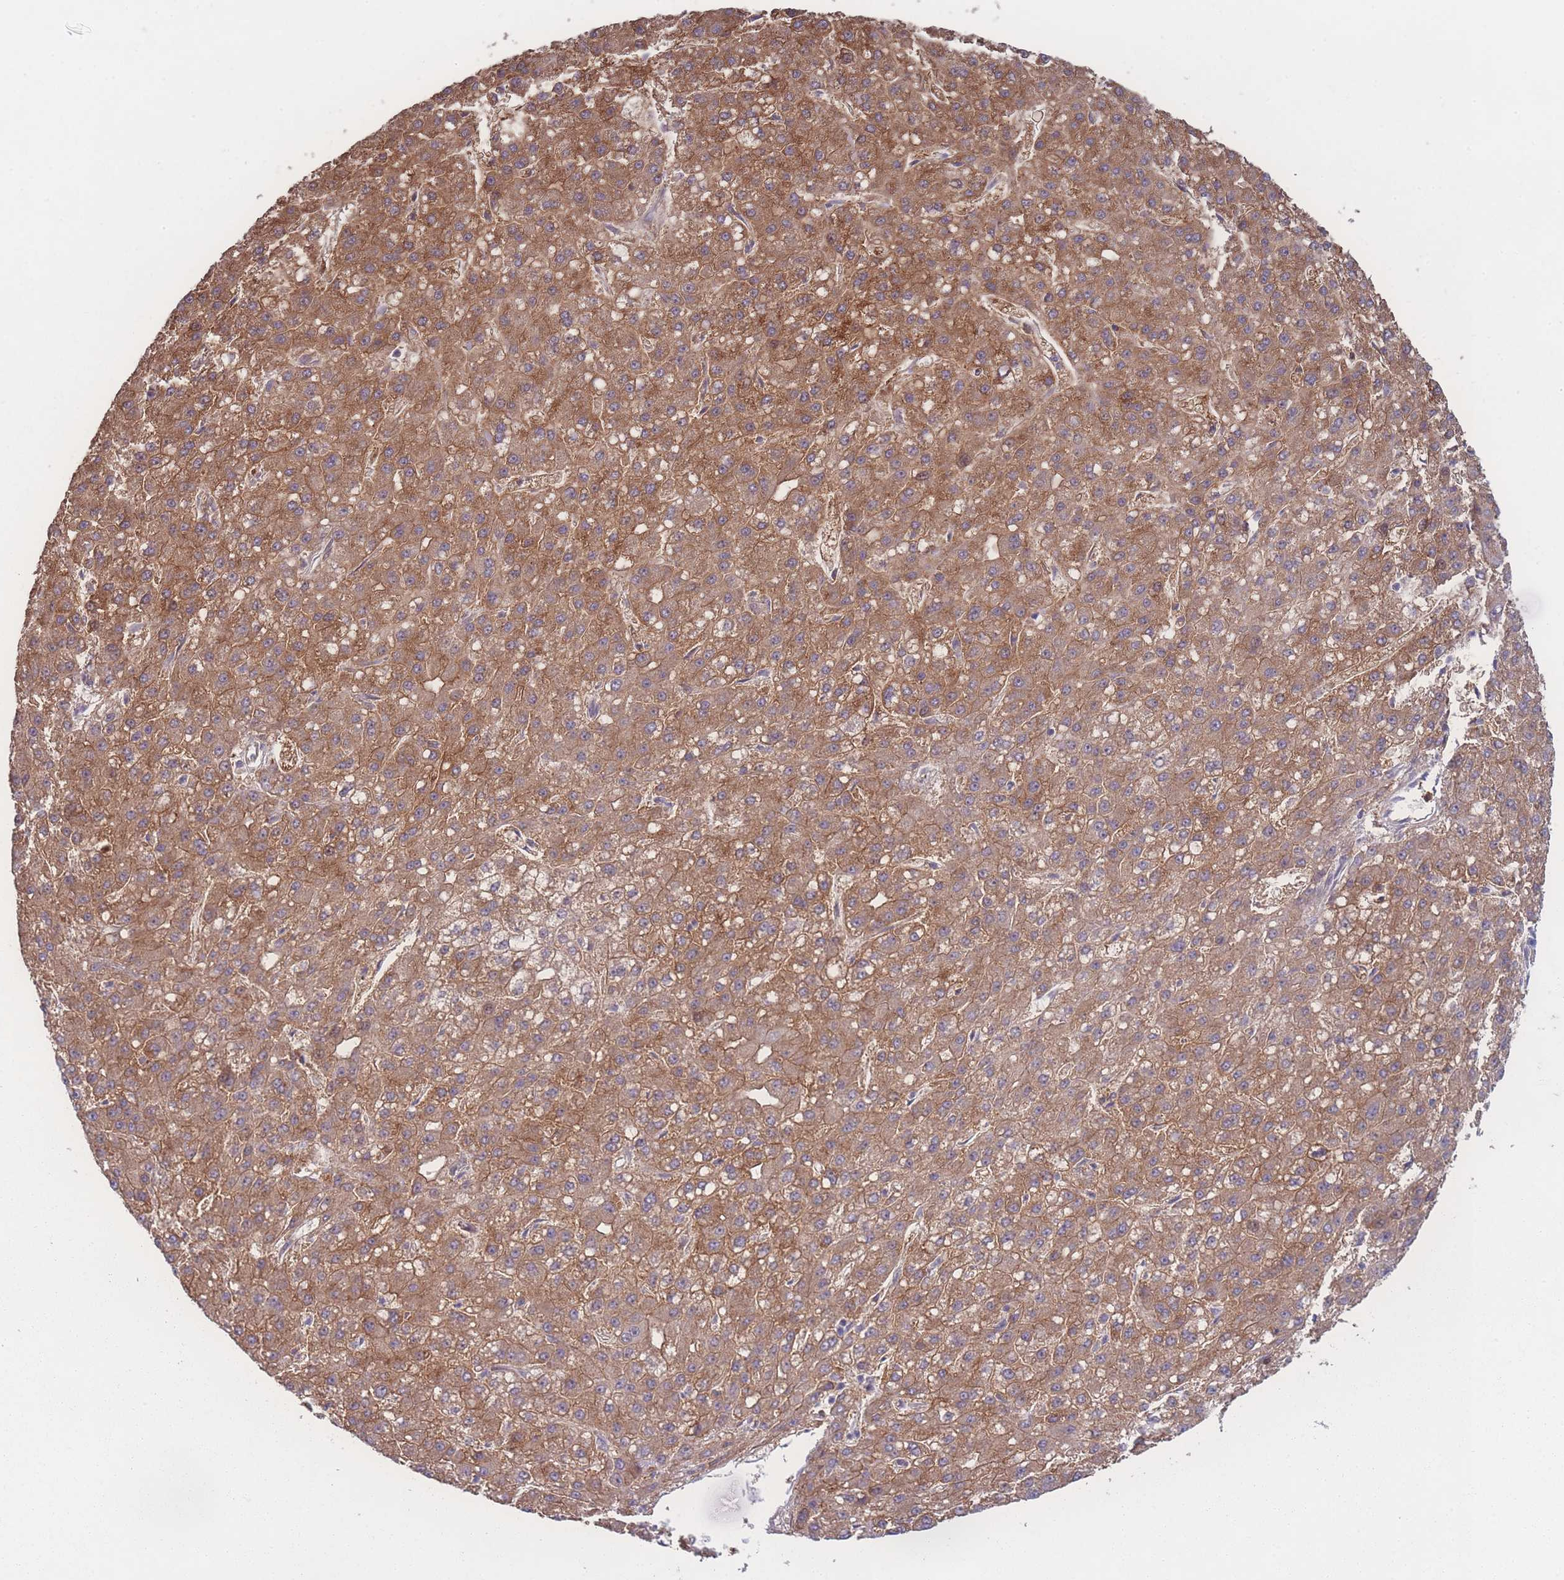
{"staining": {"intensity": "strong", "quantity": ">75%", "location": "cytoplasmic/membranous"}, "tissue": "liver cancer", "cell_type": "Tumor cells", "image_type": "cancer", "snomed": [{"axis": "morphology", "description": "Carcinoma, Hepatocellular, NOS"}, {"axis": "topography", "description": "Liver"}], "caption": "This is an image of immunohistochemistry staining of liver cancer, which shows strong expression in the cytoplasmic/membranous of tumor cells.", "gene": "STEAP3", "patient": {"sex": "male", "age": 67}}